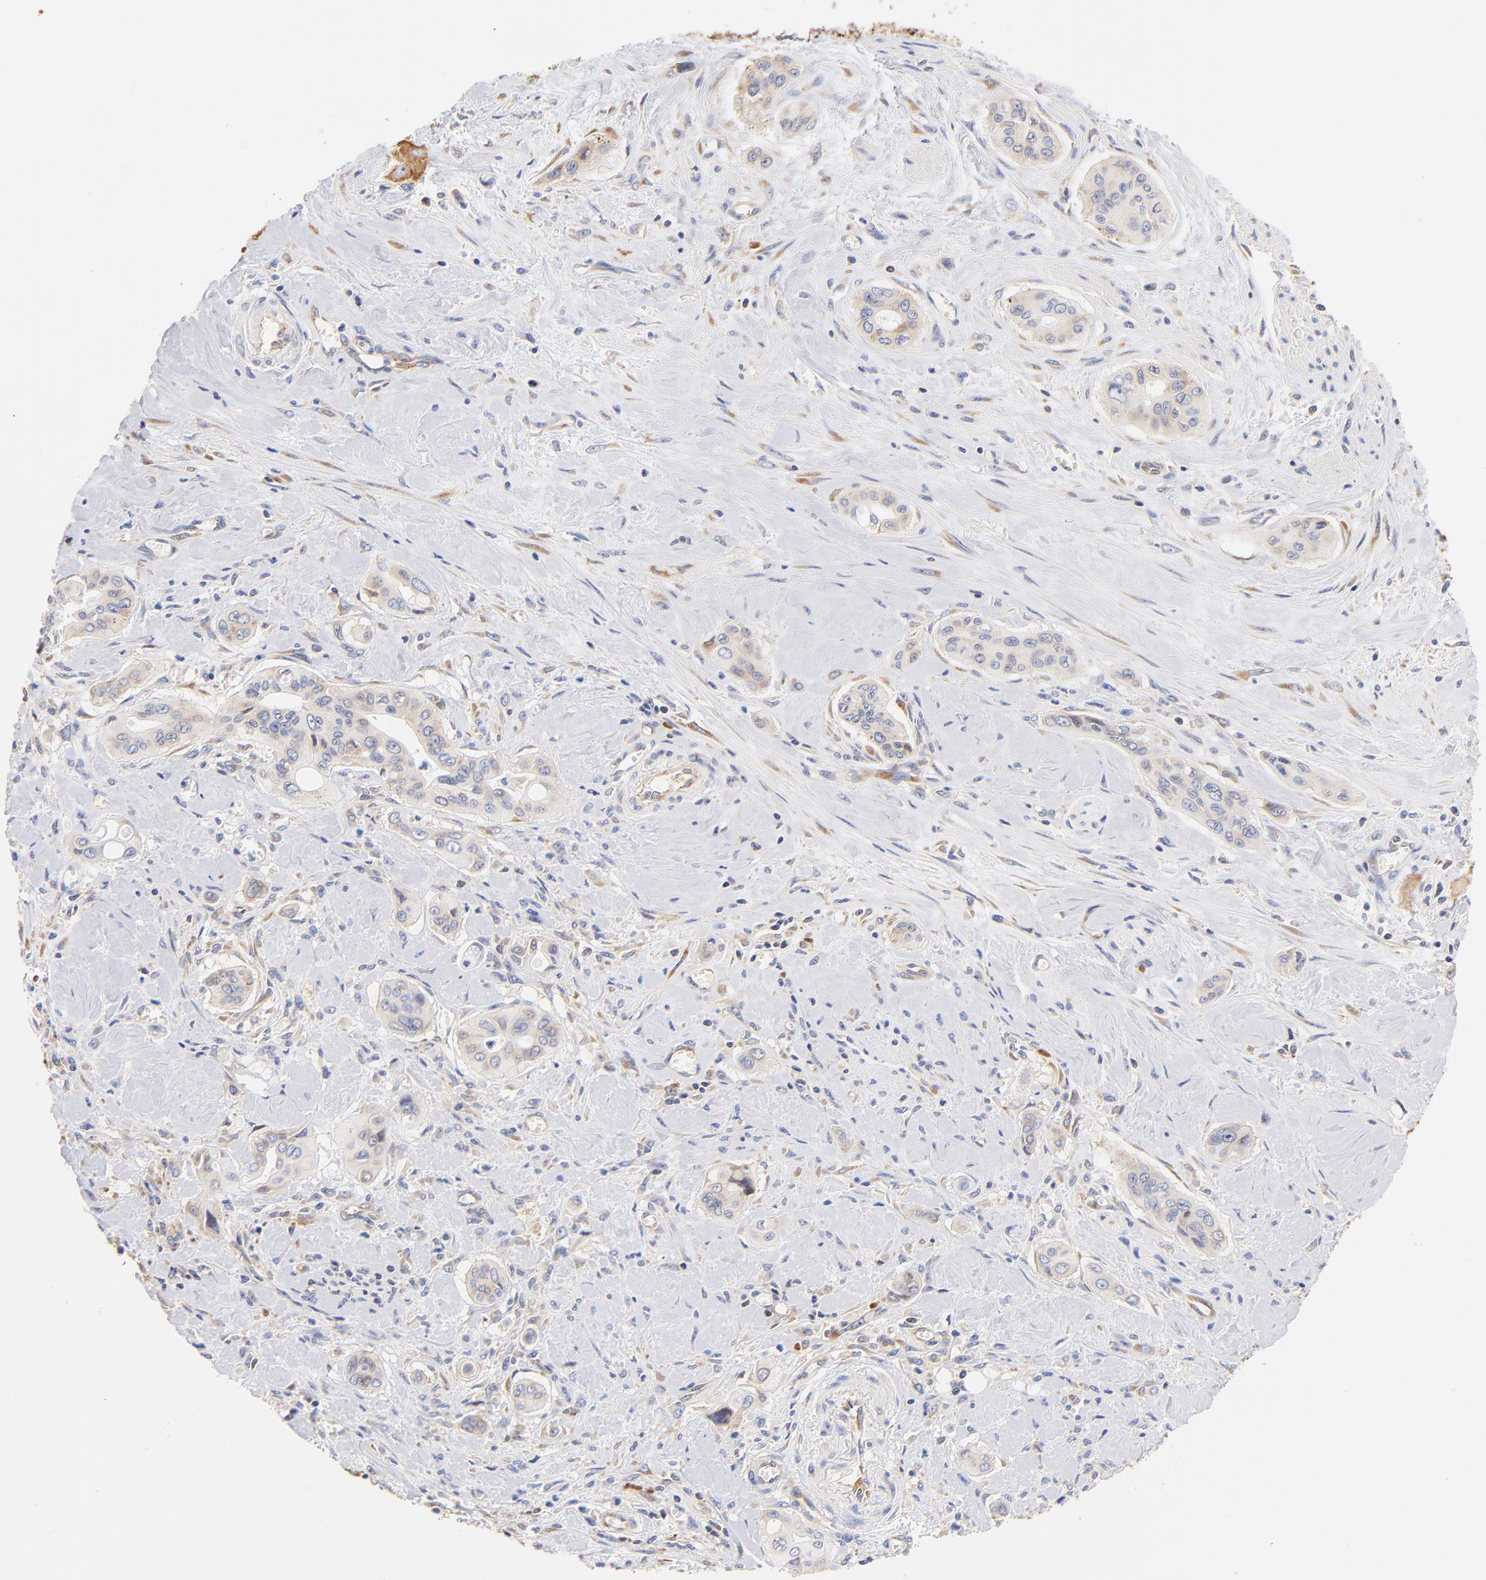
{"staining": {"intensity": "weak", "quantity": ">75%", "location": "cytoplasmic/membranous"}, "tissue": "pancreatic cancer", "cell_type": "Tumor cells", "image_type": "cancer", "snomed": [{"axis": "morphology", "description": "Adenocarcinoma, NOS"}, {"axis": "topography", "description": "Pancreas"}], "caption": "Protein expression analysis of human pancreatic cancer (adenocarcinoma) reveals weak cytoplasmic/membranous positivity in approximately >75% of tumor cells. The staining was performed using DAB (3,3'-diaminobenzidine), with brown indicating positive protein expression. Nuclei are stained blue with hematoxylin.", "gene": "RPL27", "patient": {"sex": "male", "age": 77}}